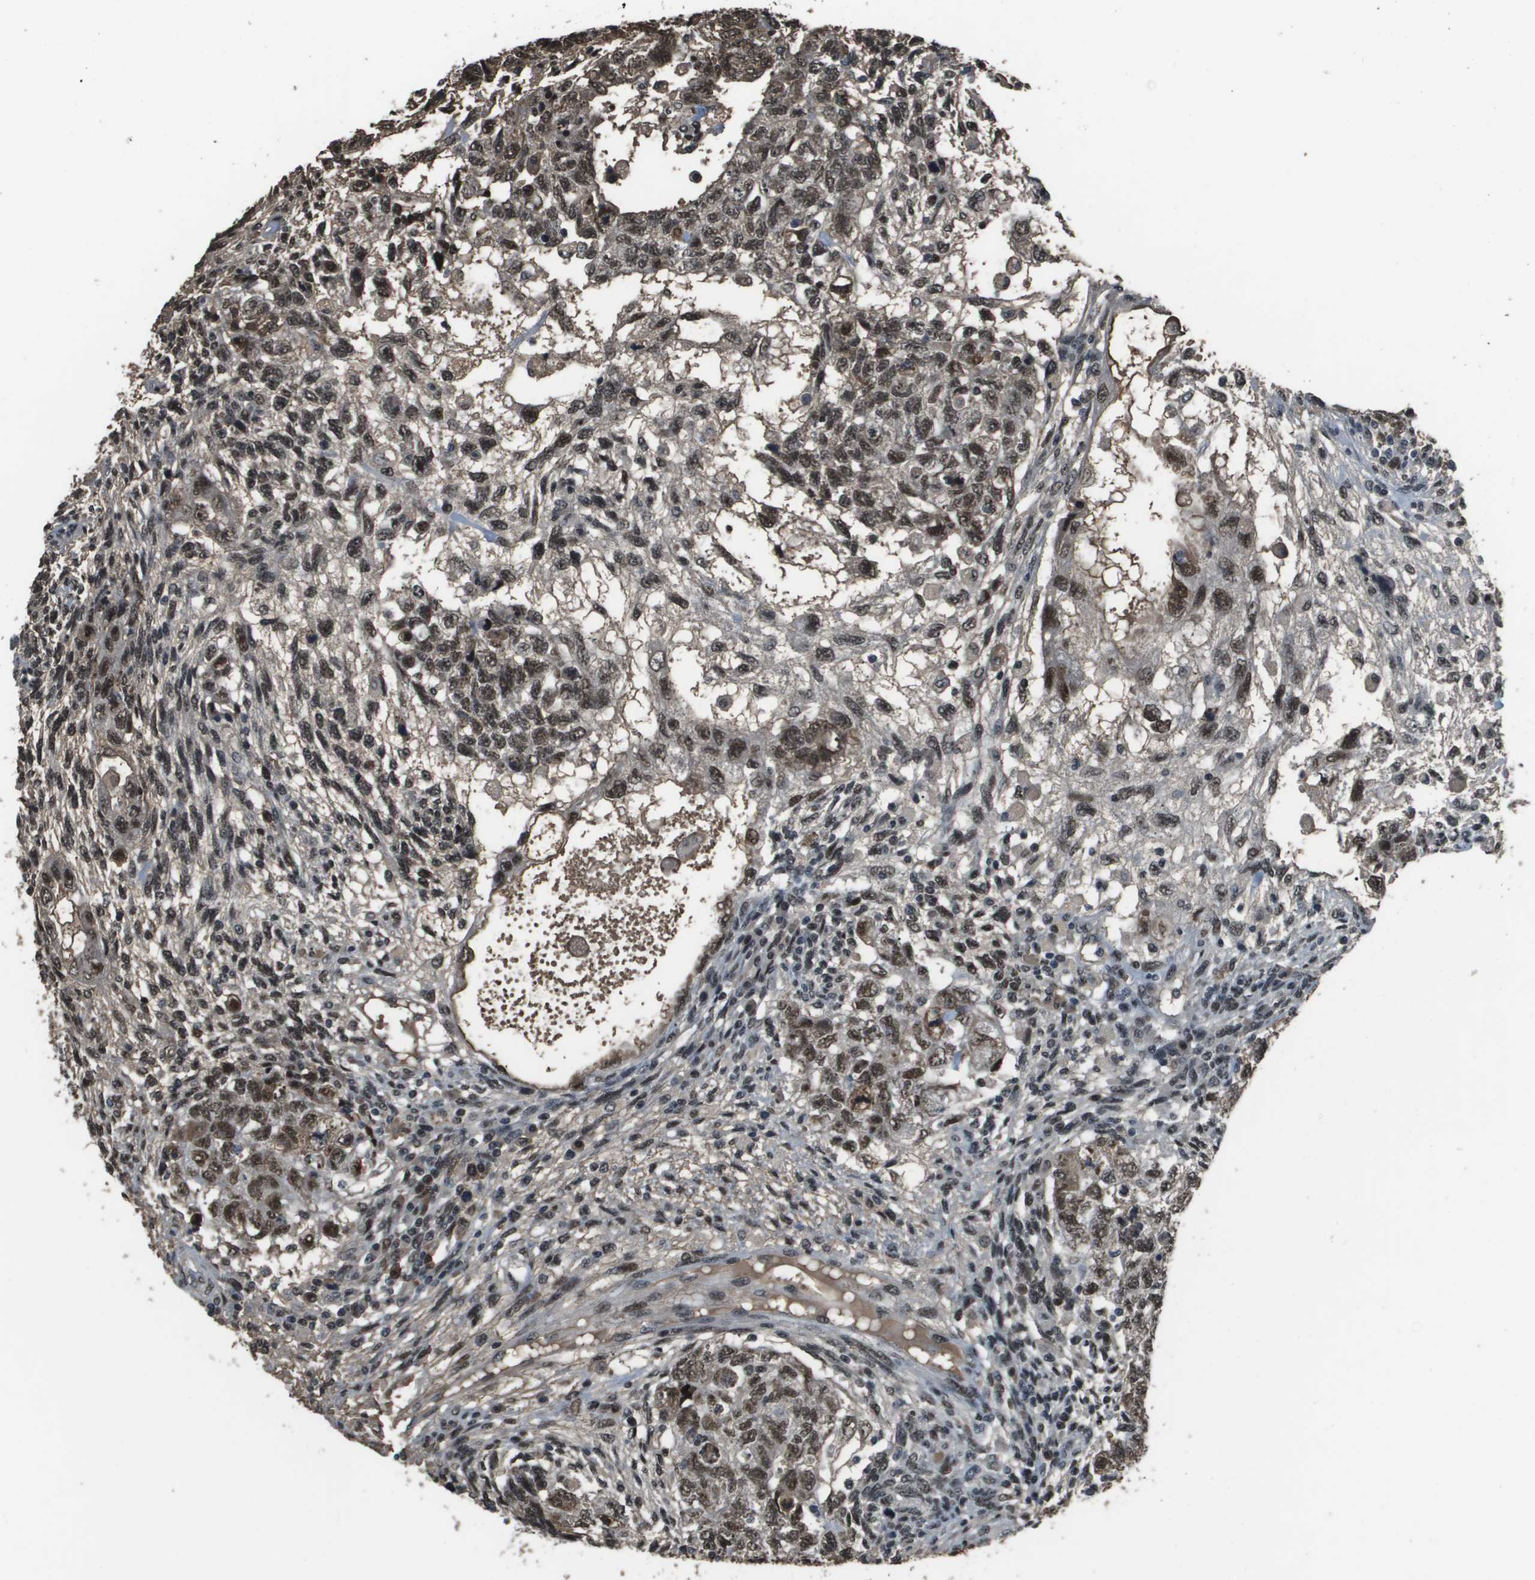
{"staining": {"intensity": "moderate", "quantity": ">75%", "location": "nuclear"}, "tissue": "testis cancer", "cell_type": "Tumor cells", "image_type": "cancer", "snomed": [{"axis": "morphology", "description": "Normal tissue, NOS"}, {"axis": "morphology", "description": "Carcinoma, Embryonal, NOS"}, {"axis": "topography", "description": "Testis"}], "caption": "Tumor cells reveal medium levels of moderate nuclear positivity in about >75% of cells in human embryonal carcinoma (testis). Nuclei are stained in blue.", "gene": "THRAP3", "patient": {"sex": "male", "age": 36}}